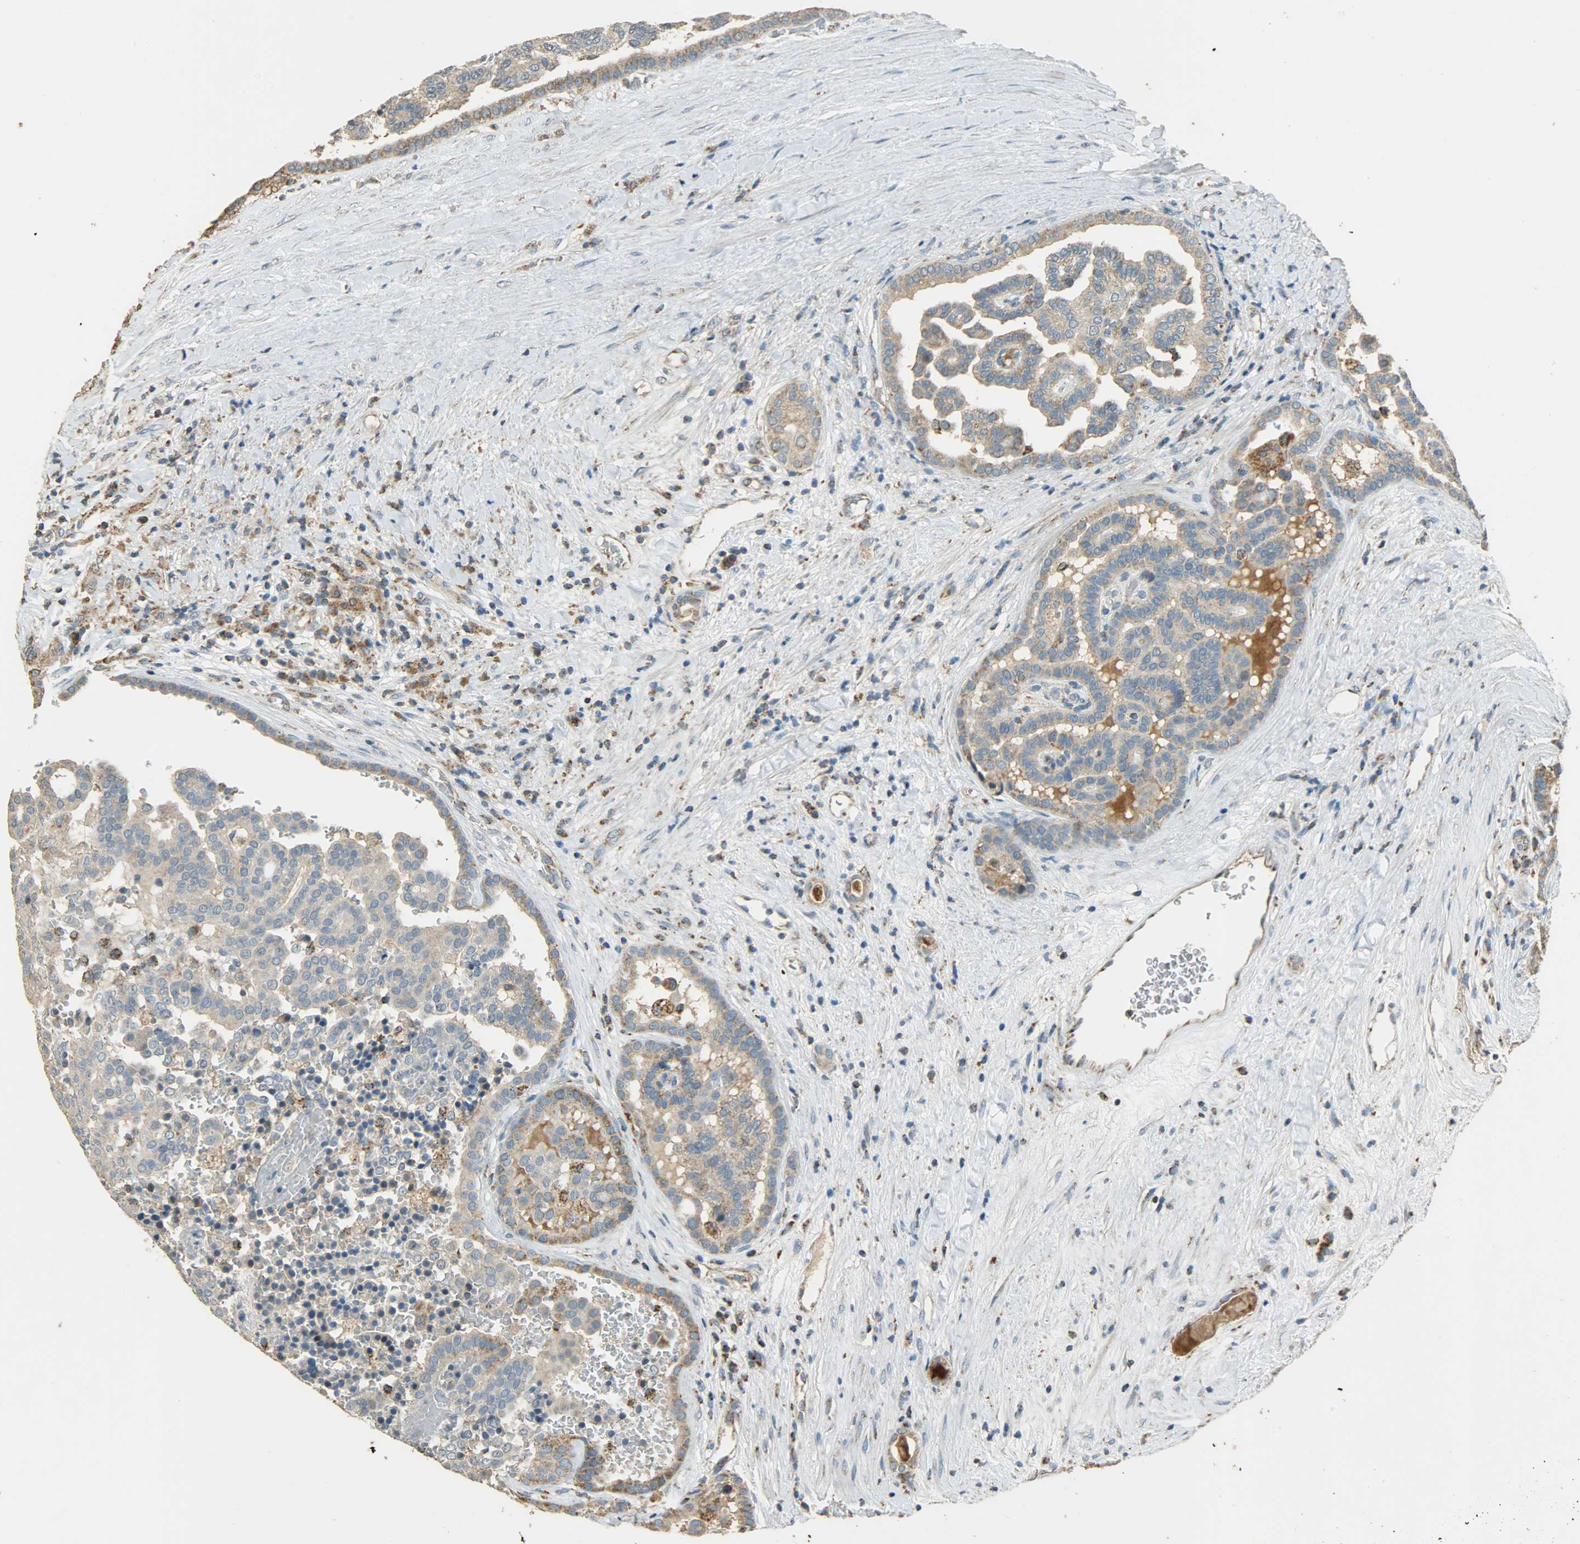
{"staining": {"intensity": "weak", "quantity": ">75%", "location": "cytoplasmic/membranous"}, "tissue": "renal cancer", "cell_type": "Tumor cells", "image_type": "cancer", "snomed": [{"axis": "morphology", "description": "Adenocarcinoma, NOS"}, {"axis": "topography", "description": "Kidney"}], "caption": "Immunohistochemistry (IHC) micrograph of human adenocarcinoma (renal) stained for a protein (brown), which exhibits low levels of weak cytoplasmic/membranous expression in about >75% of tumor cells.", "gene": "HDHD5", "patient": {"sex": "male", "age": 61}}